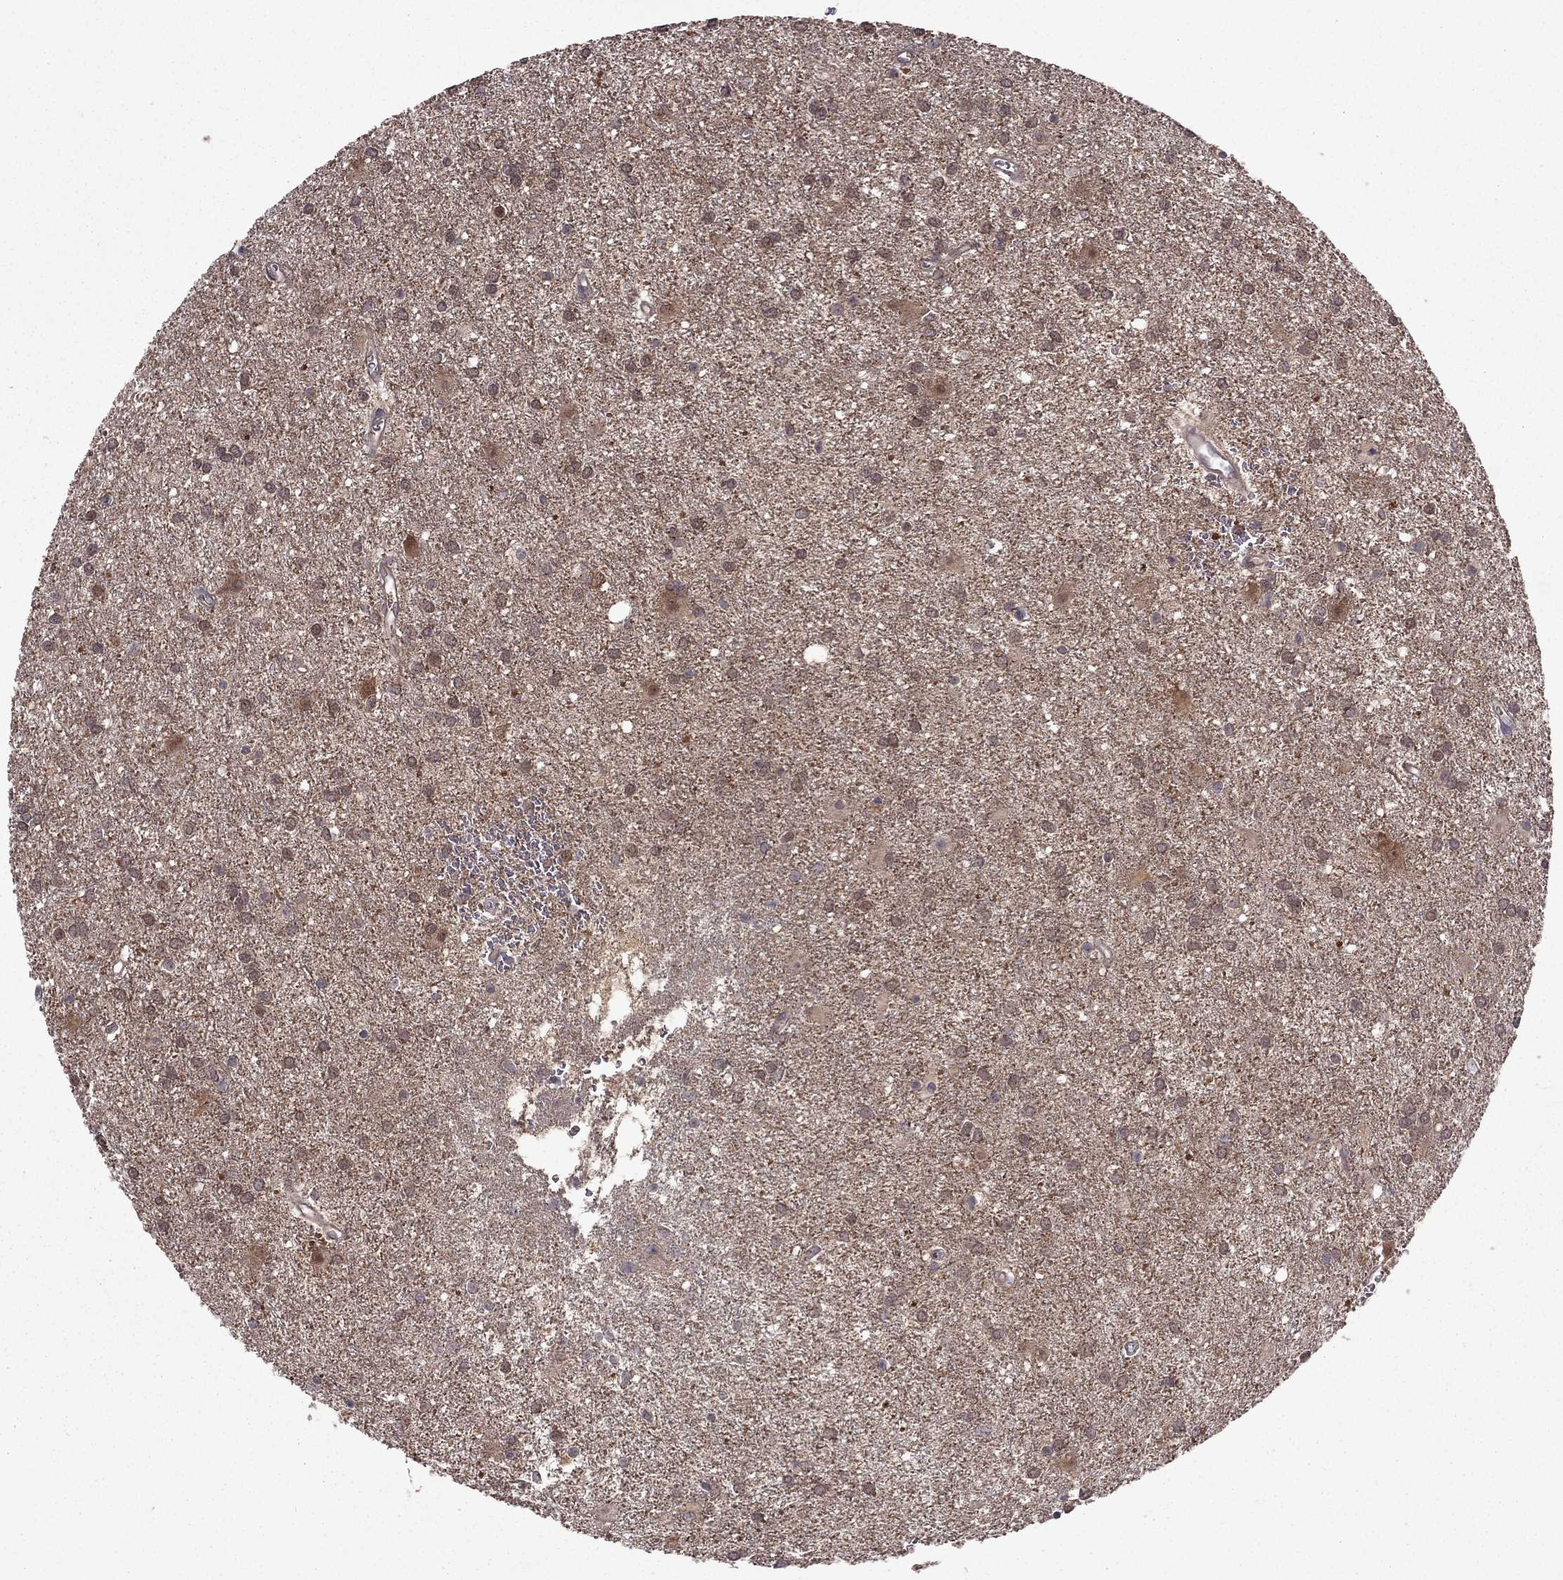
{"staining": {"intensity": "weak", "quantity": ">75%", "location": "cytoplasmic/membranous"}, "tissue": "glioma", "cell_type": "Tumor cells", "image_type": "cancer", "snomed": [{"axis": "morphology", "description": "Glioma, malignant, Low grade"}, {"axis": "topography", "description": "Brain"}], "caption": "Protein staining shows weak cytoplasmic/membranous staining in approximately >75% of tumor cells in malignant low-grade glioma.", "gene": "CDK5", "patient": {"sex": "male", "age": 58}}